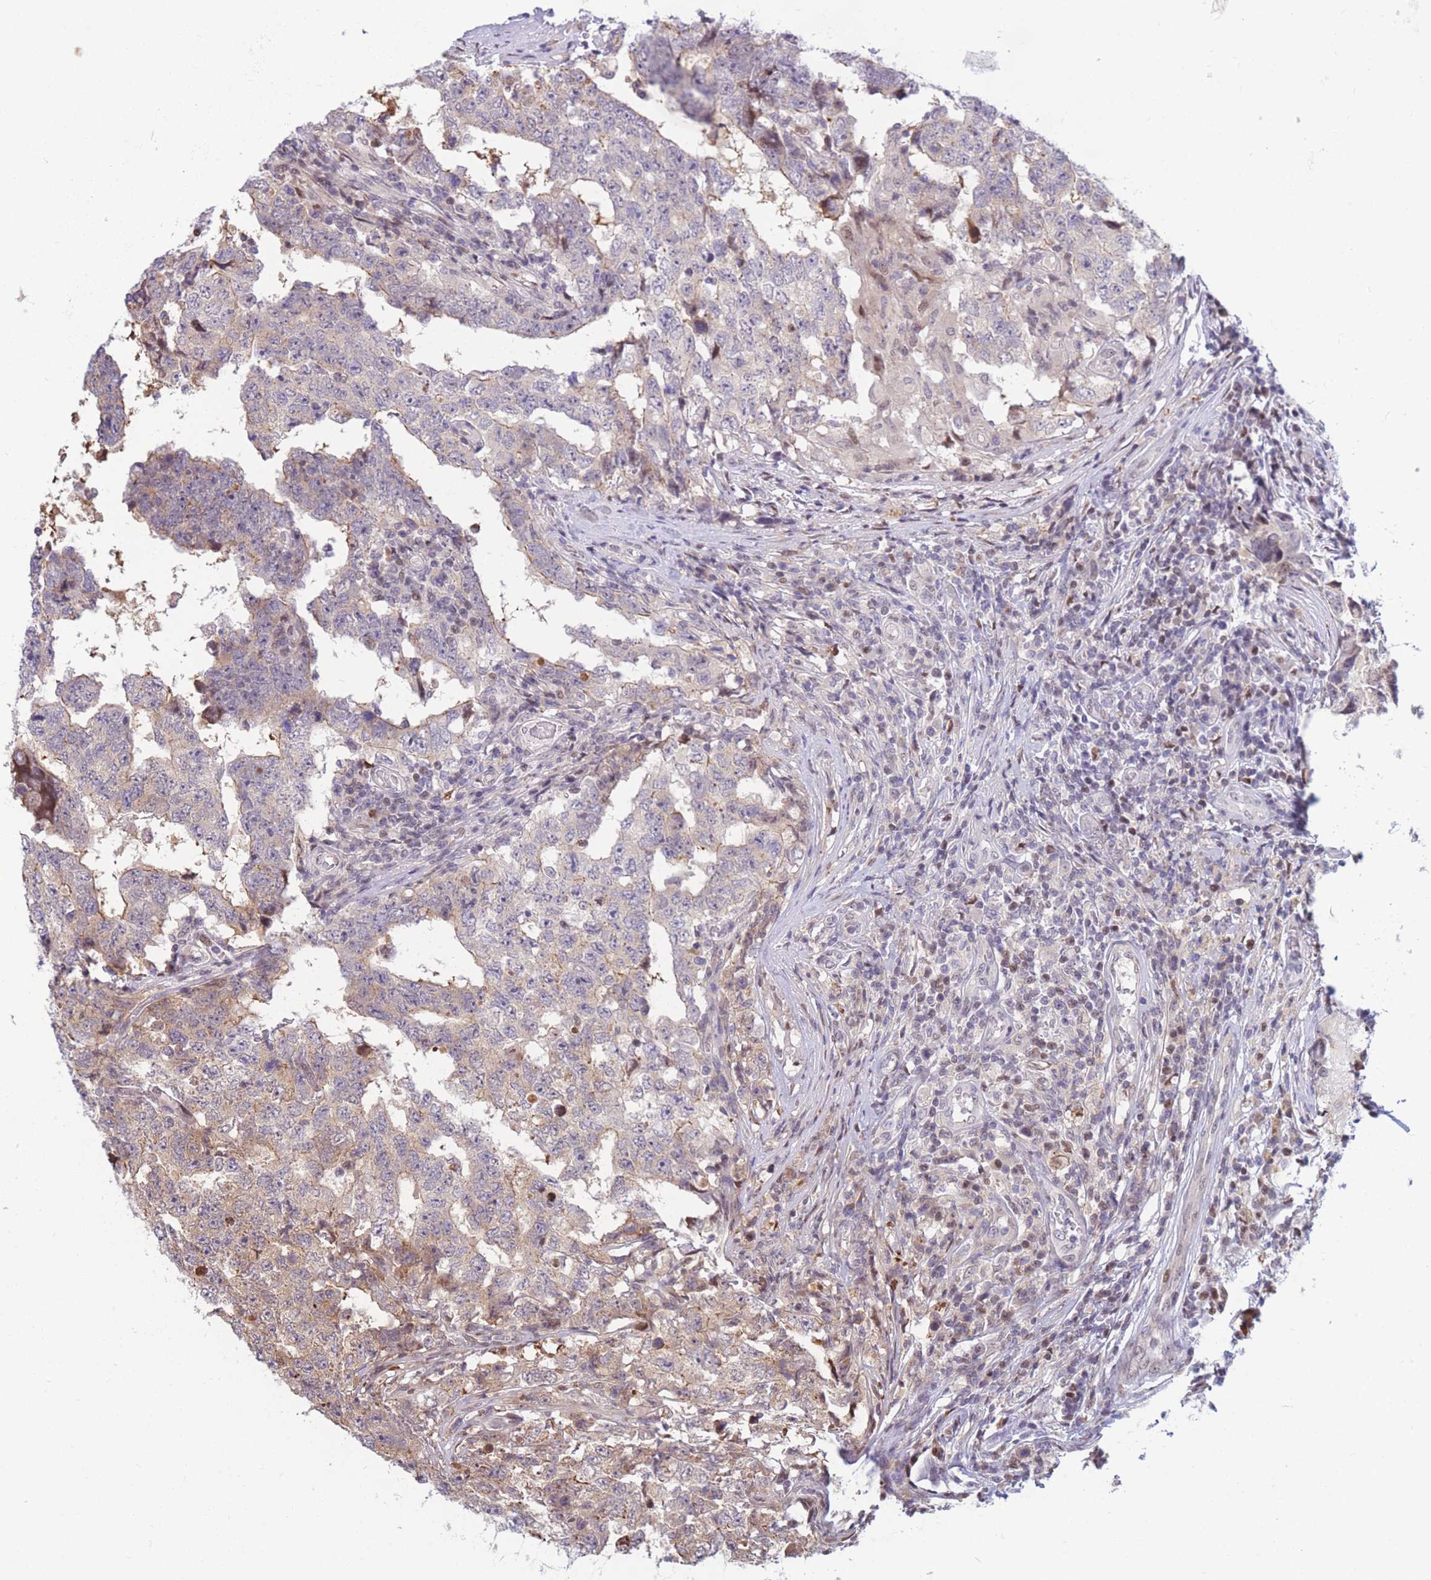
{"staining": {"intensity": "weak", "quantity": "<25%", "location": "cytoplasmic/membranous"}, "tissue": "testis cancer", "cell_type": "Tumor cells", "image_type": "cancer", "snomed": [{"axis": "morphology", "description": "Carcinoma, Embryonal, NOS"}, {"axis": "topography", "description": "Testis"}], "caption": "The micrograph exhibits no staining of tumor cells in embryonal carcinoma (testis). (DAB IHC, high magnification).", "gene": "CRACD", "patient": {"sex": "male", "age": 25}}